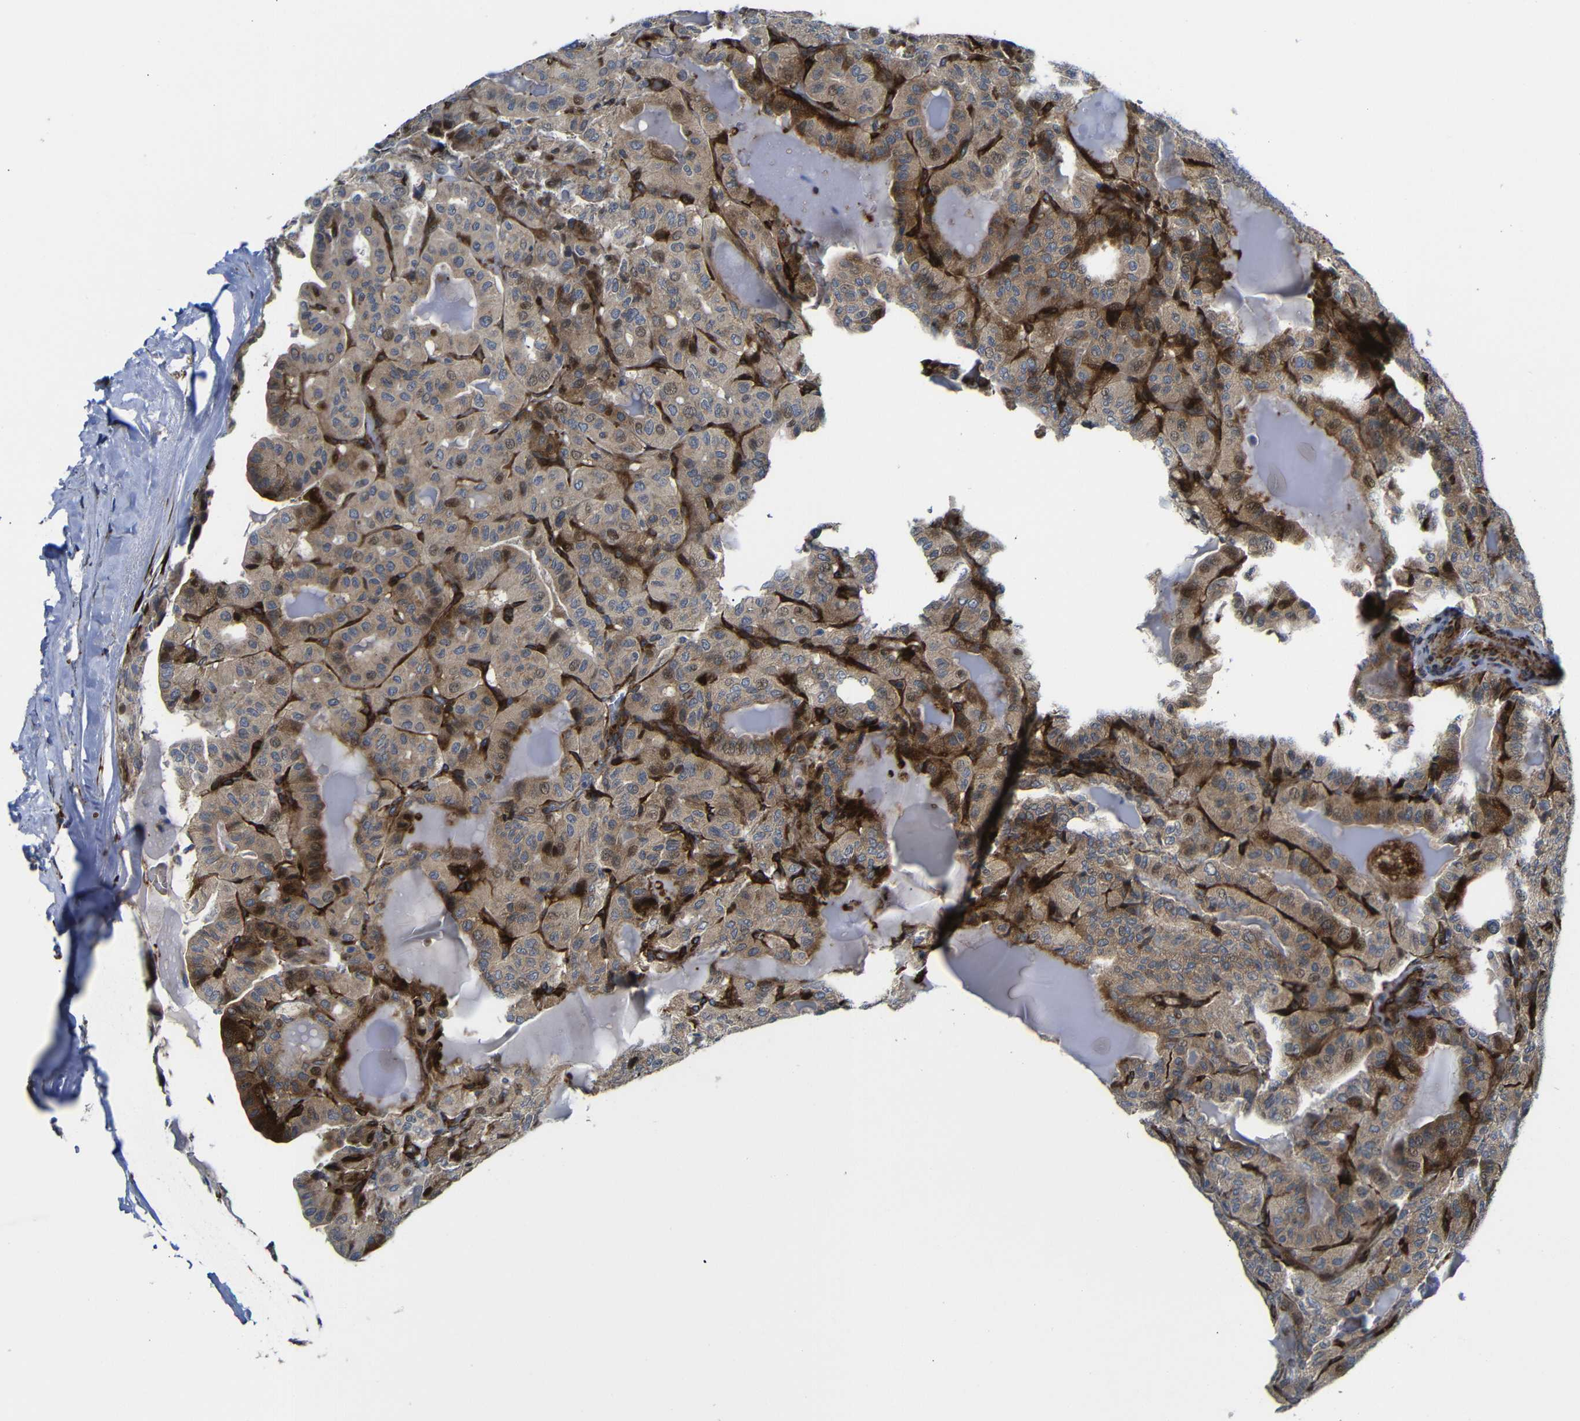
{"staining": {"intensity": "moderate", "quantity": "25%-75%", "location": "cytoplasmic/membranous"}, "tissue": "thyroid cancer", "cell_type": "Tumor cells", "image_type": "cancer", "snomed": [{"axis": "morphology", "description": "Papillary adenocarcinoma, NOS"}, {"axis": "topography", "description": "Thyroid gland"}], "caption": "High-magnification brightfield microscopy of thyroid cancer (papillary adenocarcinoma) stained with DAB (3,3'-diaminobenzidine) (brown) and counterstained with hematoxylin (blue). tumor cells exhibit moderate cytoplasmic/membranous positivity is identified in approximately25%-75% of cells.", "gene": "PARP14", "patient": {"sex": "male", "age": 77}}